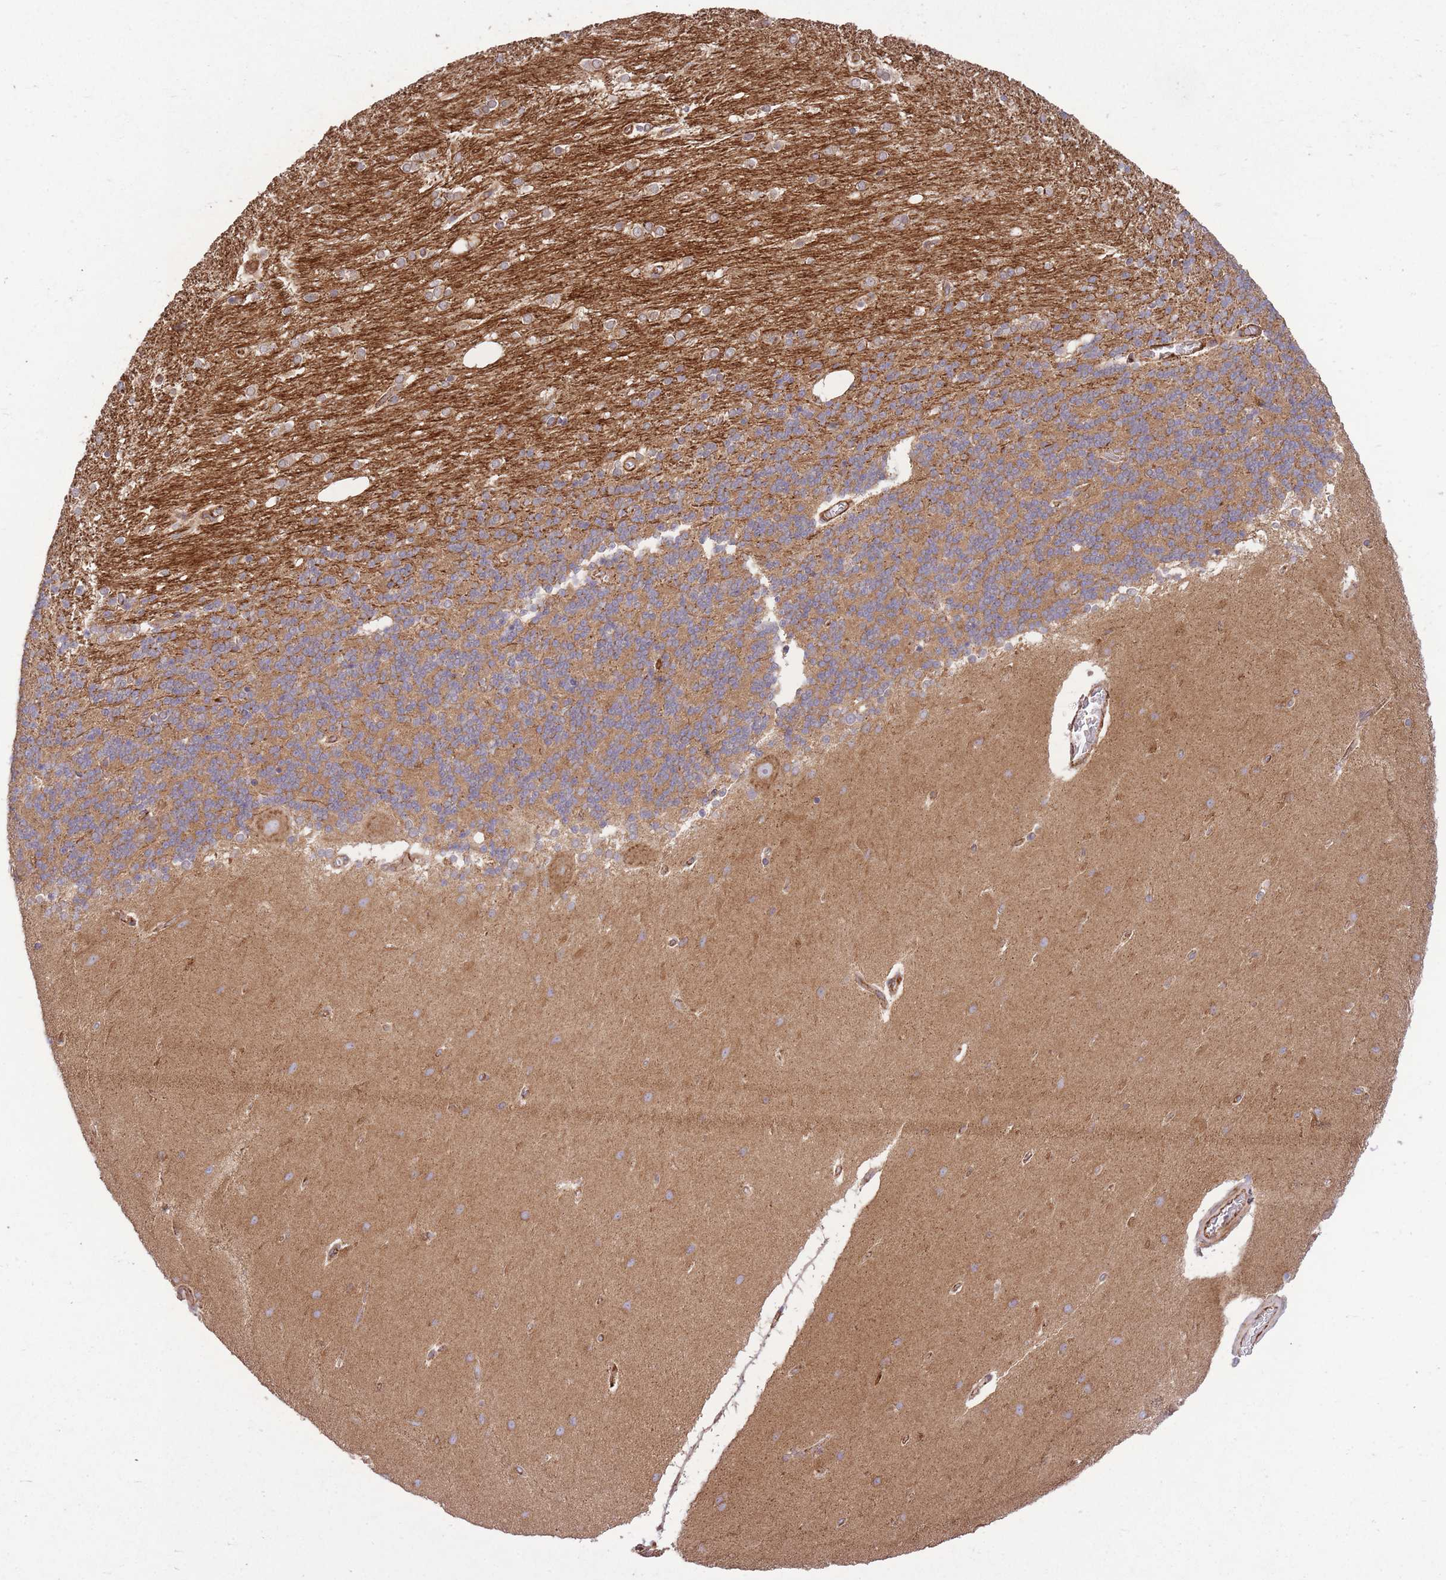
{"staining": {"intensity": "moderate", "quantity": "25%-75%", "location": "cytoplasmic/membranous"}, "tissue": "cerebellum", "cell_type": "Cells in granular layer", "image_type": "normal", "snomed": [{"axis": "morphology", "description": "Normal tissue, NOS"}, {"axis": "topography", "description": "Cerebellum"}], "caption": "Protein staining reveals moderate cytoplasmic/membranous staining in approximately 25%-75% of cells in granular layer in benign cerebellum.", "gene": "CISH", "patient": {"sex": "female", "age": 54}}